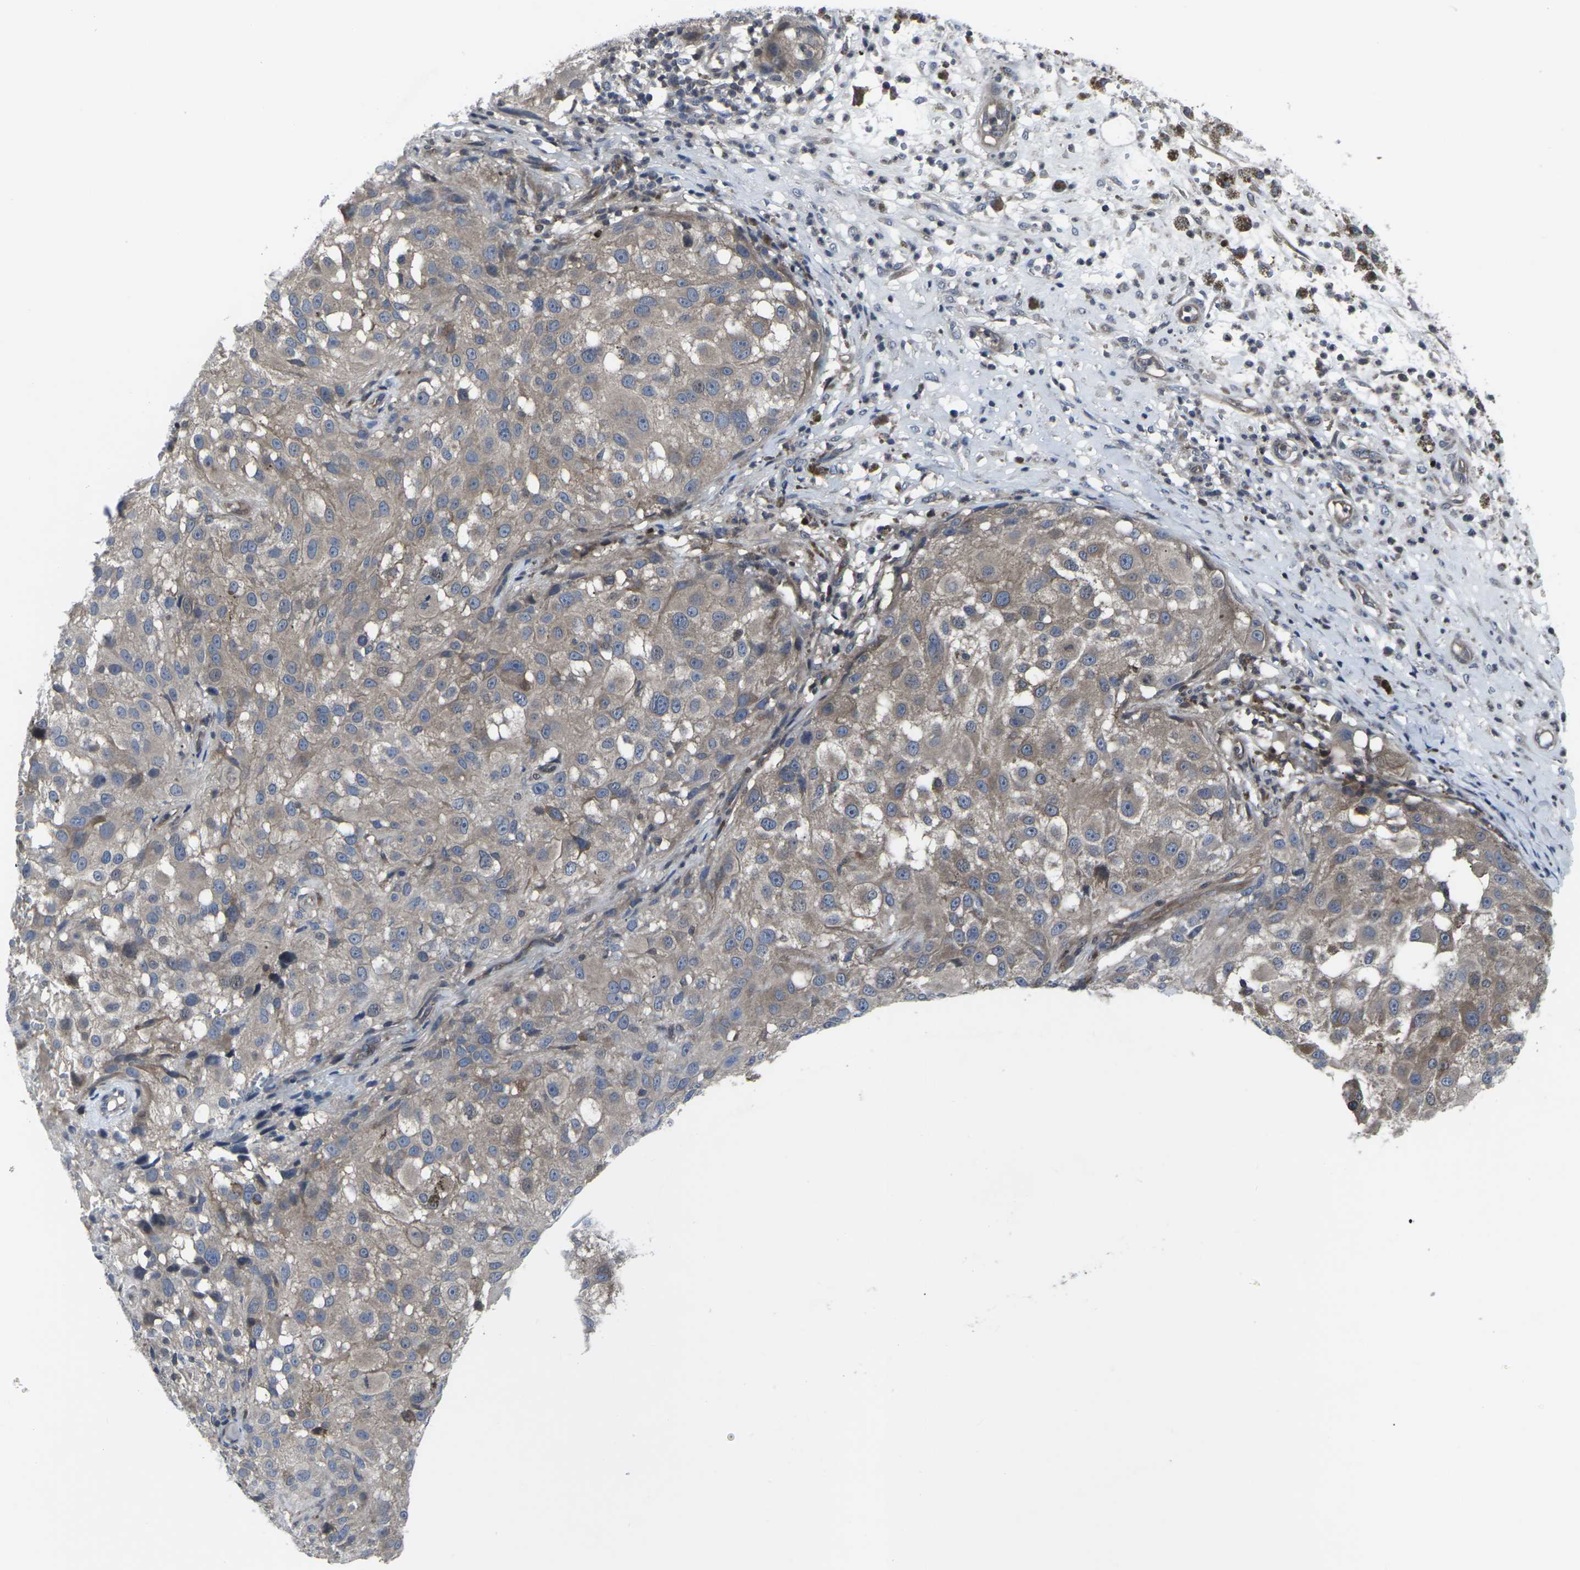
{"staining": {"intensity": "weak", "quantity": ">75%", "location": "cytoplasmic/membranous"}, "tissue": "melanoma", "cell_type": "Tumor cells", "image_type": "cancer", "snomed": [{"axis": "morphology", "description": "Necrosis, NOS"}, {"axis": "morphology", "description": "Malignant melanoma, NOS"}, {"axis": "topography", "description": "Skin"}], "caption": "A photomicrograph of human melanoma stained for a protein demonstrates weak cytoplasmic/membranous brown staining in tumor cells. (Stains: DAB (3,3'-diaminobenzidine) in brown, nuclei in blue, Microscopy: brightfield microscopy at high magnification).", "gene": "HPRT1", "patient": {"sex": "female", "age": 87}}